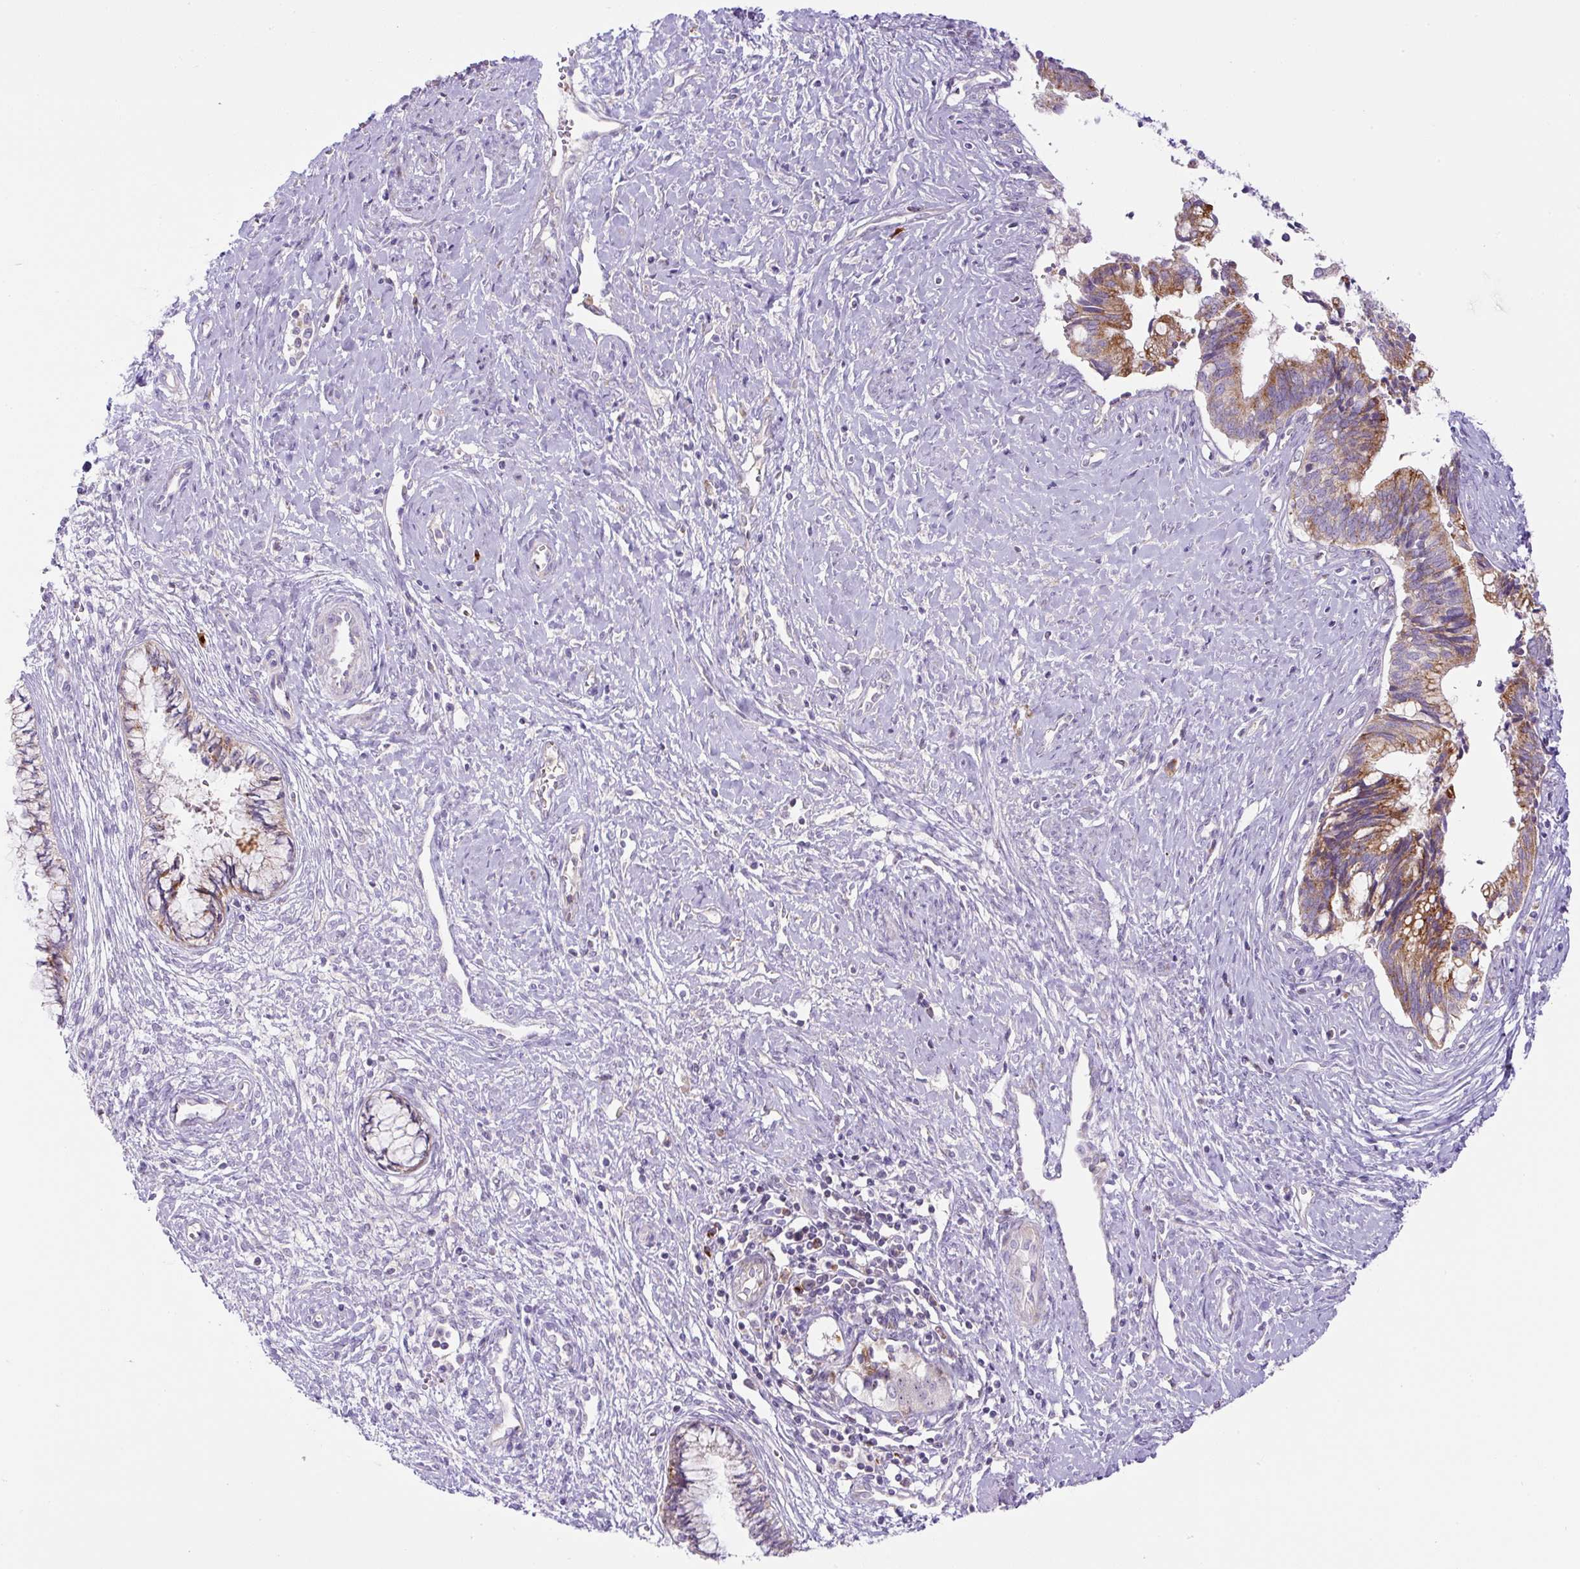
{"staining": {"intensity": "moderate", "quantity": ">75%", "location": "cytoplasmic/membranous"}, "tissue": "cervical cancer", "cell_type": "Tumor cells", "image_type": "cancer", "snomed": [{"axis": "morphology", "description": "Adenocarcinoma, NOS"}, {"axis": "topography", "description": "Cervix"}], "caption": "Adenocarcinoma (cervical) tissue reveals moderate cytoplasmic/membranous expression in approximately >75% of tumor cells, visualized by immunohistochemistry.", "gene": "ZNF596", "patient": {"sex": "female", "age": 44}}